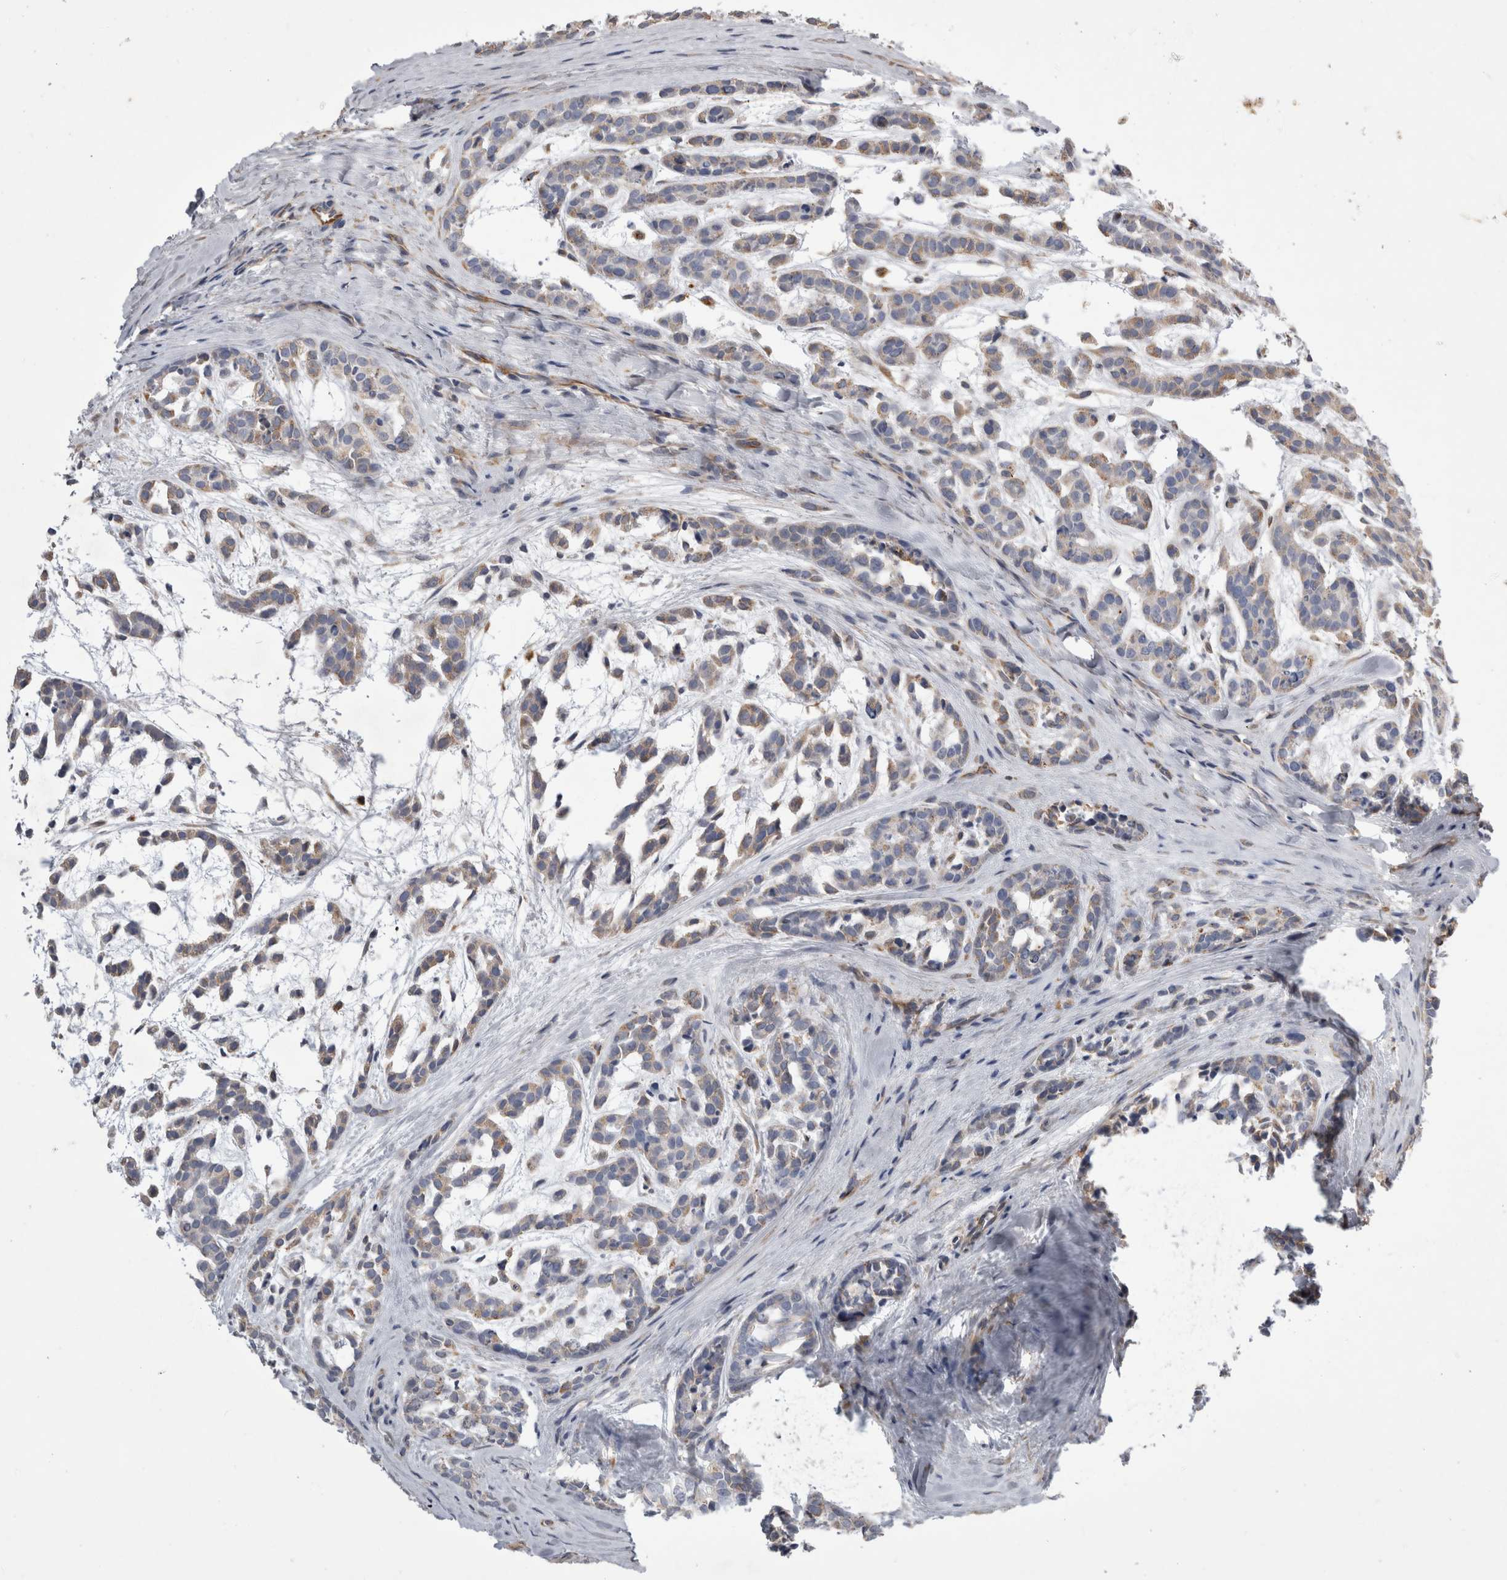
{"staining": {"intensity": "weak", "quantity": "25%-75%", "location": "cytoplasmic/membranous"}, "tissue": "head and neck cancer", "cell_type": "Tumor cells", "image_type": "cancer", "snomed": [{"axis": "morphology", "description": "Adenocarcinoma, NOS"}, {"axis": "morphology", "description": "Adenoma, NOS"}, {"axis": "topography", "description": "Head-Neck"}], "caption": "Immunohistochemistry (IHC) micrograph of neoplastic tissue: human head and neck cancer stained using immunohistochemistry shows low levels of weak protein expression localized specifically in the cytoplasmic/membranous of tumor cells, appearing as a cytoplasmic/membranous brown color.", "gene": "STRADB", "patient": {"sex": "female", "age": 55}}